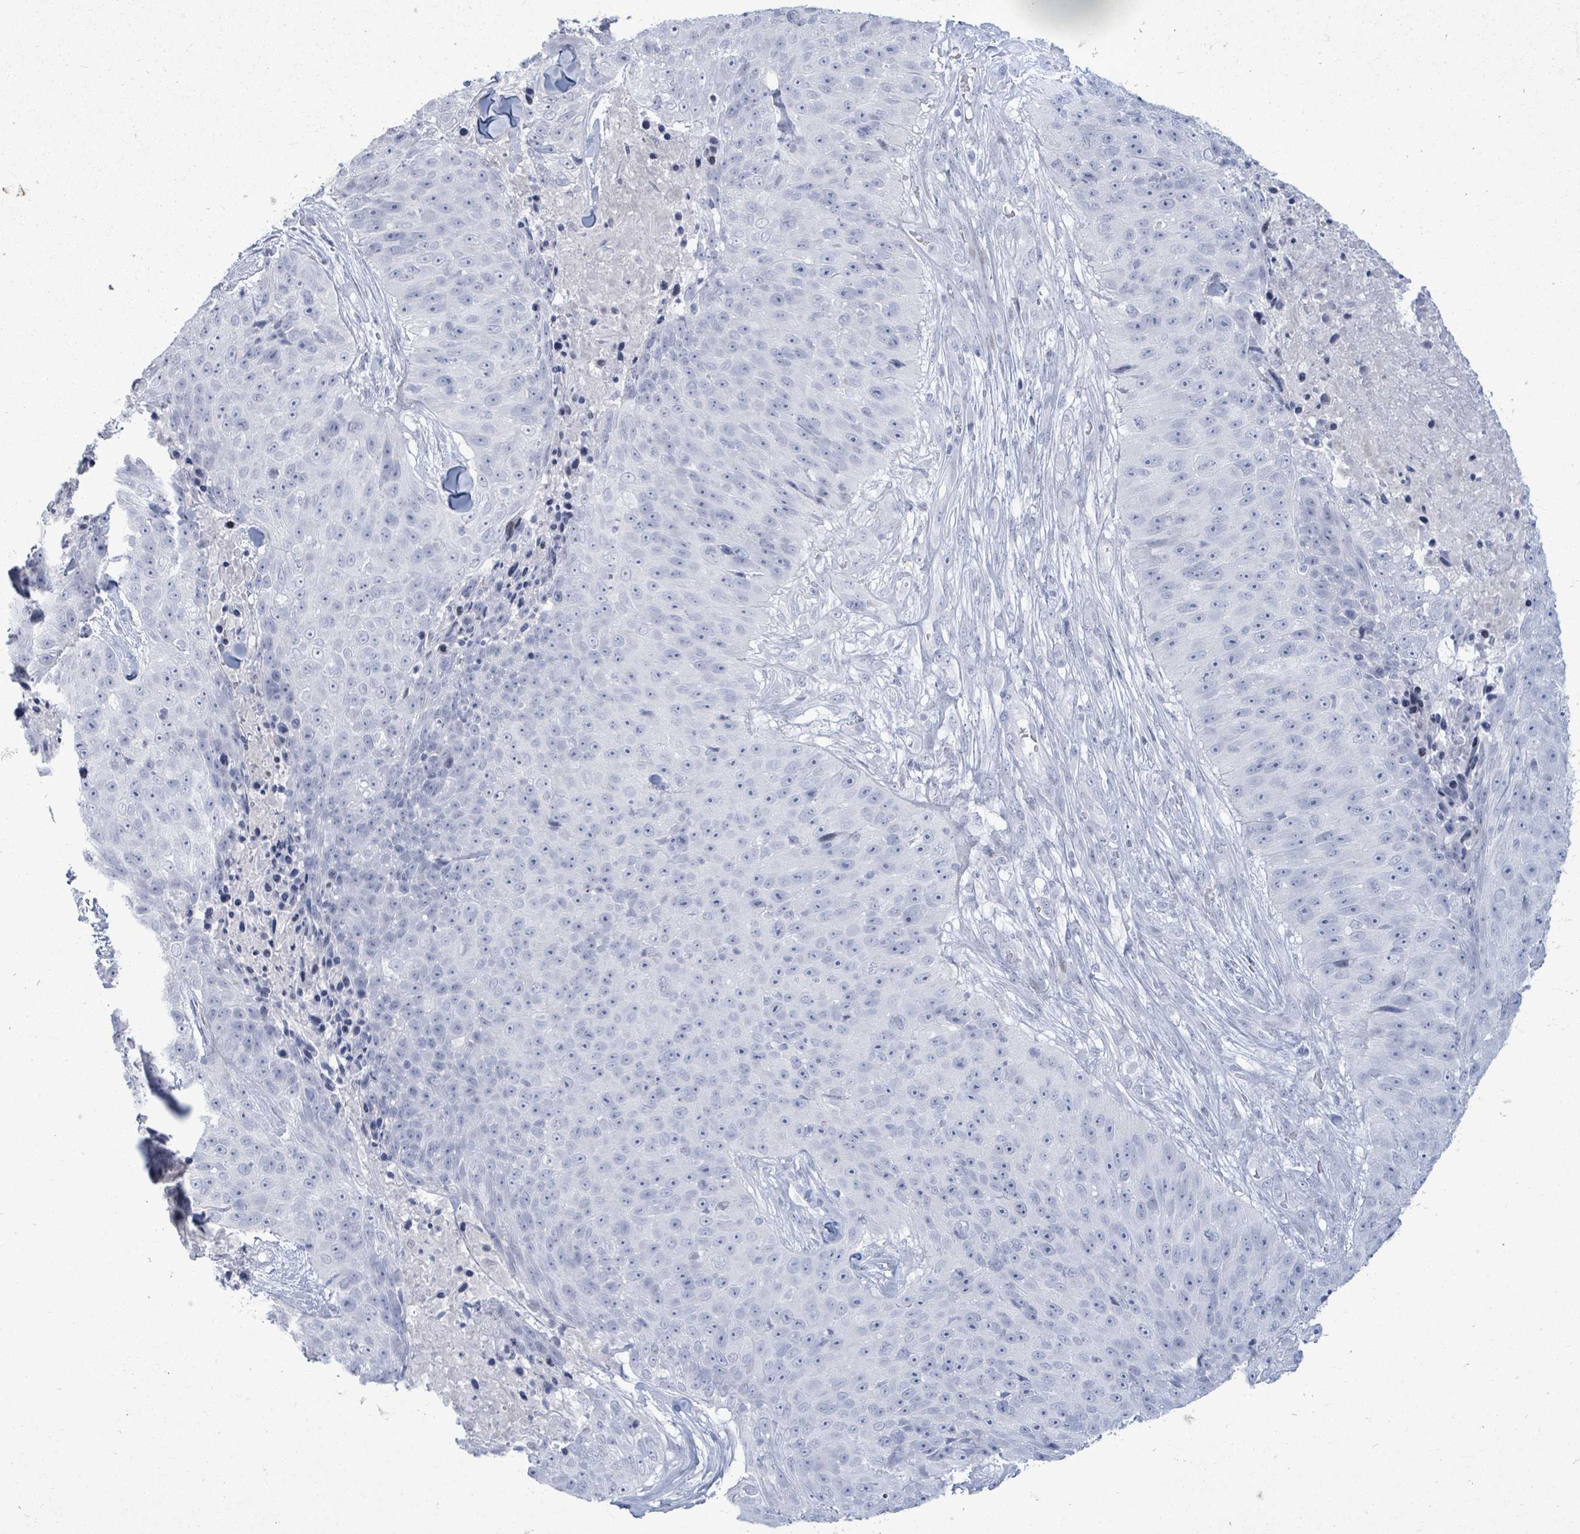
{"staining": {"intensity": "negative", "quantity": "none", "location": "none"}, "tissue": "skin cancer", "cell_type": "Tumor cells", "image_type": "cancer", "snomed": [{"axis": "morphology", "description": "Squamous cell carcinoma, NOS"}, {"axis": "topography", "description": "Skin"}], "caption": "DAB immunohistochemical staining of human squamous cell carcinoma (skin) shows no significant staining in tumor cells.", "gene": "MALL", "patient": {"sex": "female", "age": 87}}